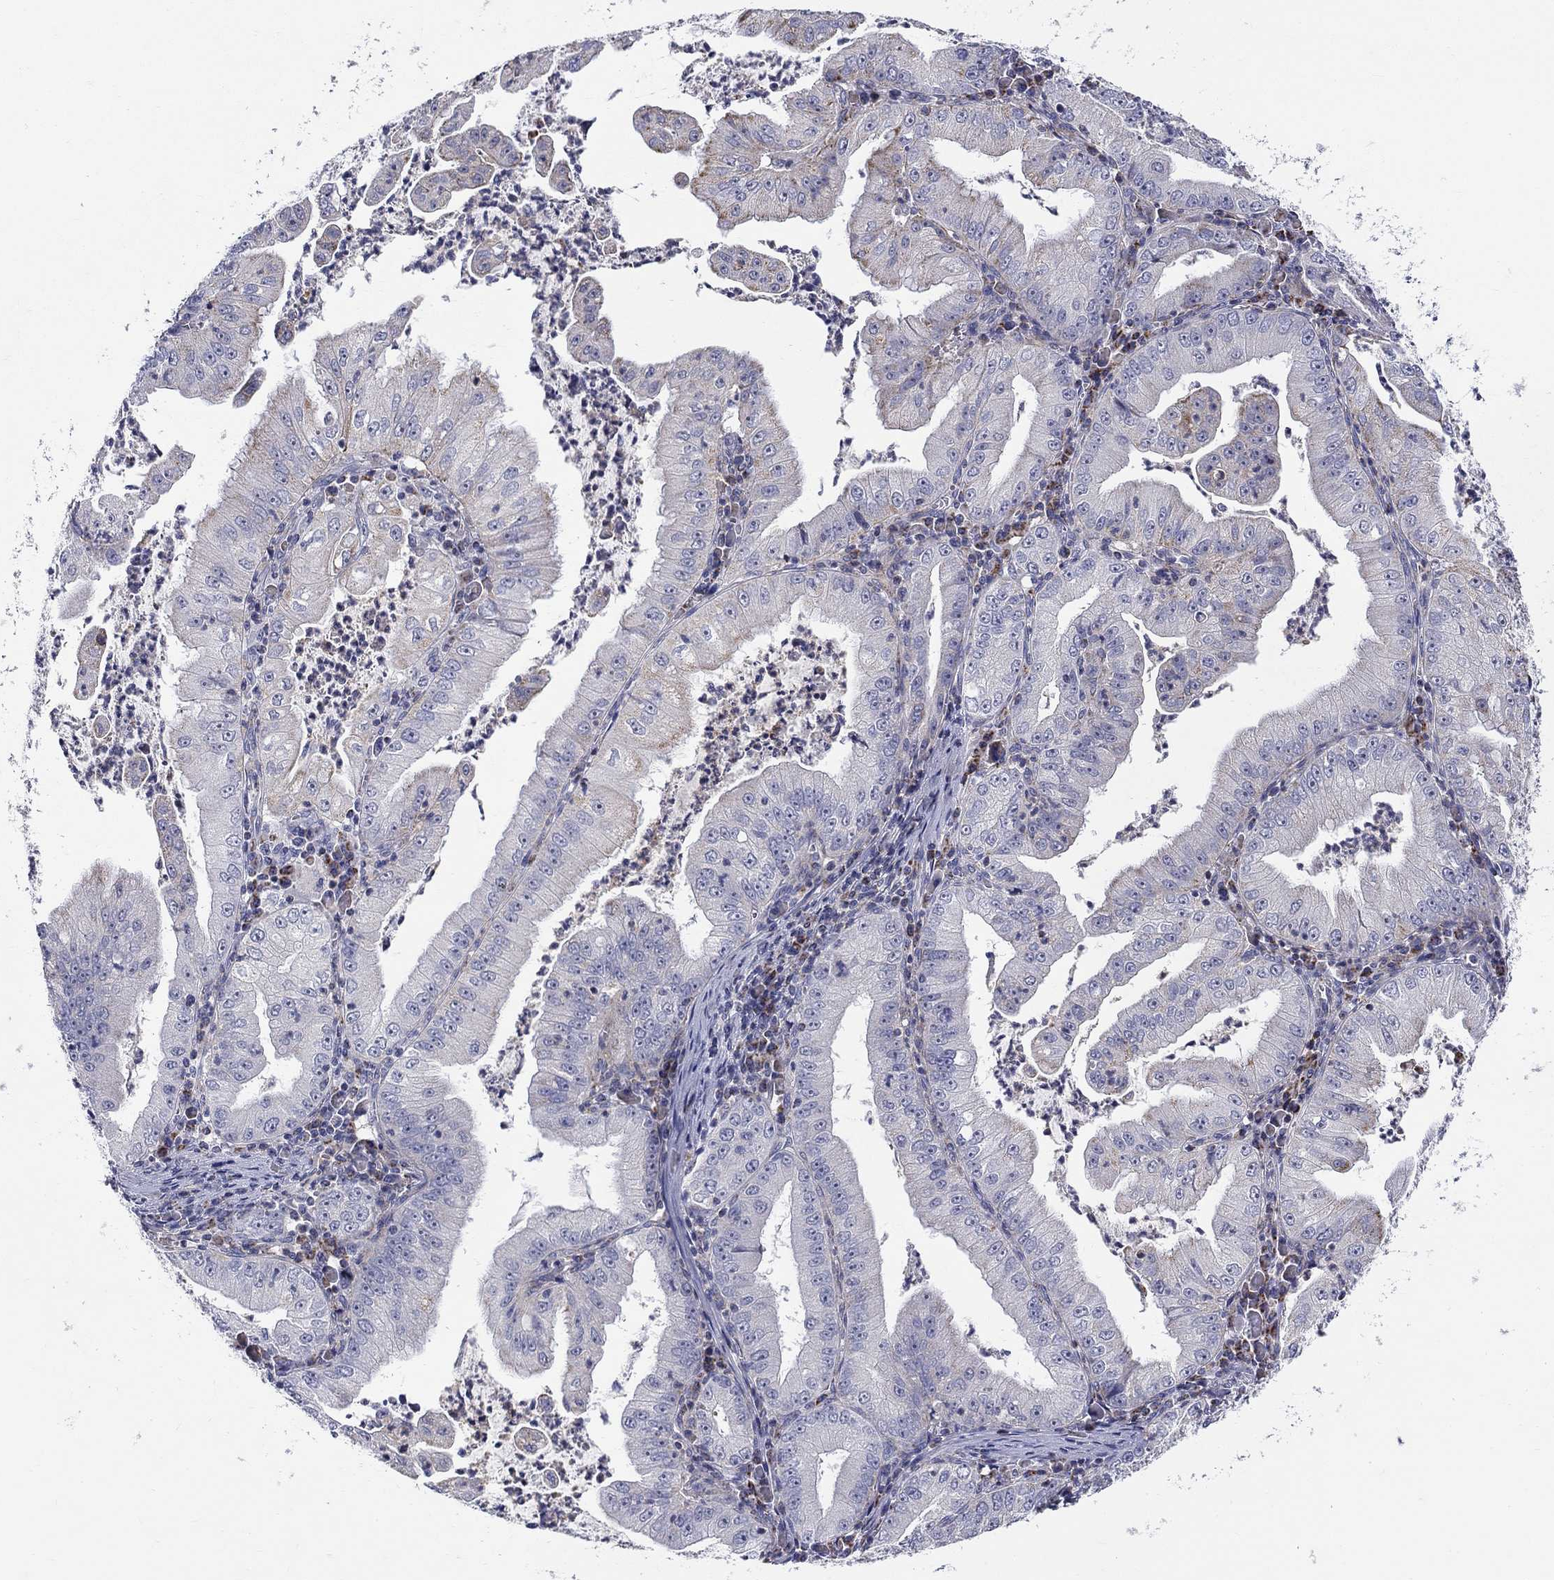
{"staining": {"intensity": "strong", "quantity": "<25%", "location": "cytoplasmic/membranous"}, "tissue": "stomach cancer", "cell_type": "Tumor cells", "image_type": "cancer", "snomed": [{"axis": "morphology", "description": "Adenocarcinoma, NOS"}, {"axis": "topography", "description": "Stomach"}], "caption": "The histopathology image shows immunohistochemical staining of stomach adenocarcinoma. There is strong cytoplasmic/membranous staining is appreciated in approximately <25% of tumor cells. The staining is performed using DAB brown chromogen to label protein expression. The nuclei are counter-stained blue using hematoxylin.", "gene": "HMX2", "patient": {"sex": "male", "age": 76}}